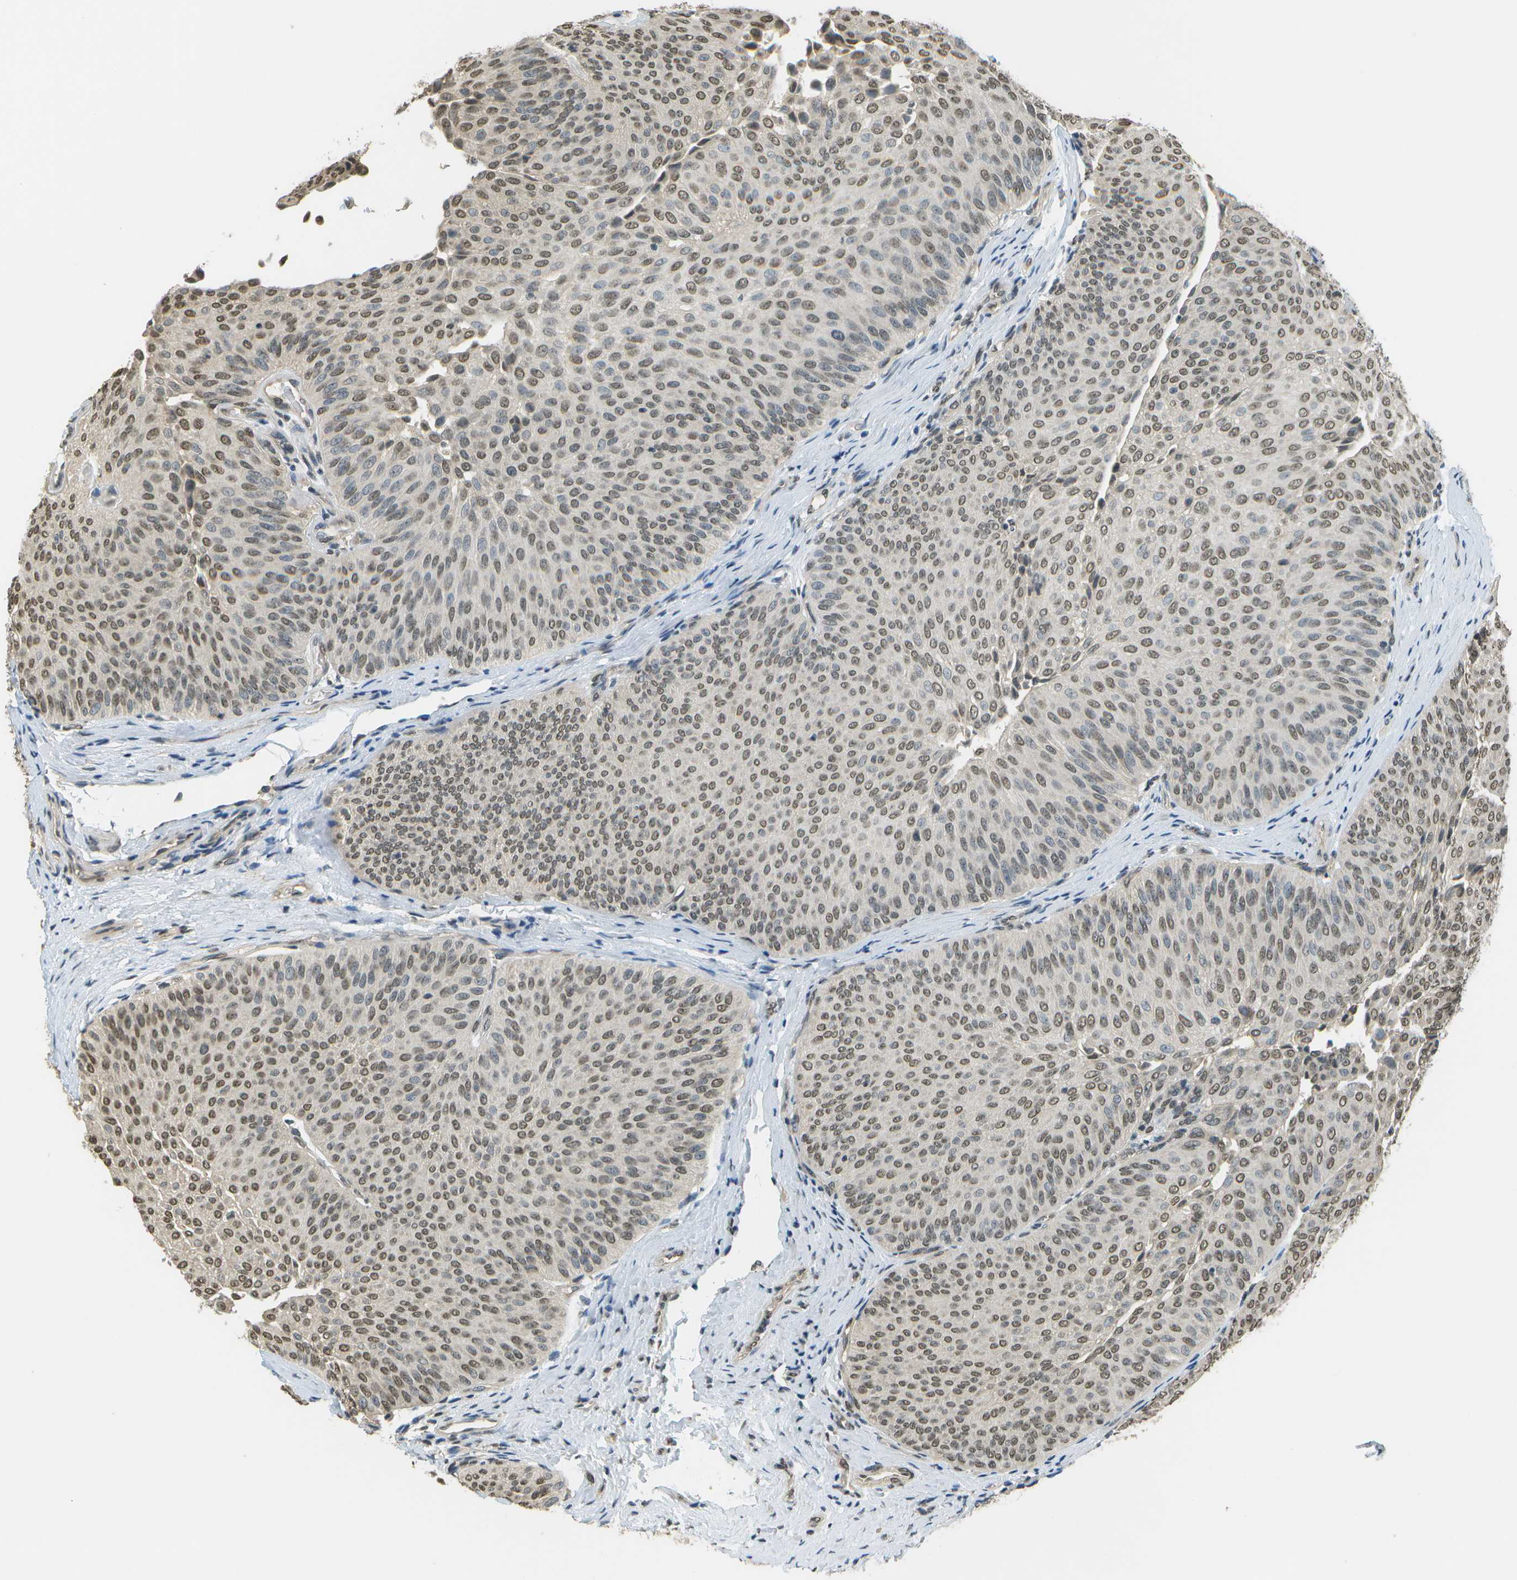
{"staining": {"intensity": "moderate", "quantity": ">75%", "location": "nuclear"}, "tissue": "urothelial cancer", "cell_type": "Tumor cells", "image_type": "cancer", "snomed": [{"axis": "morphology", "description": "Urothelial carcinoma, Low grade"}, {"axis": "topography", "description": "Urinary bladder"}], "caption": "This is an image of immunohistochemistry staining of urothelial carcinoma (low-grade), which shows moderate staining in the nuclear of tumor cells.", "gene": "ABL2", "patient": {"sex": "female", "age": 60}}